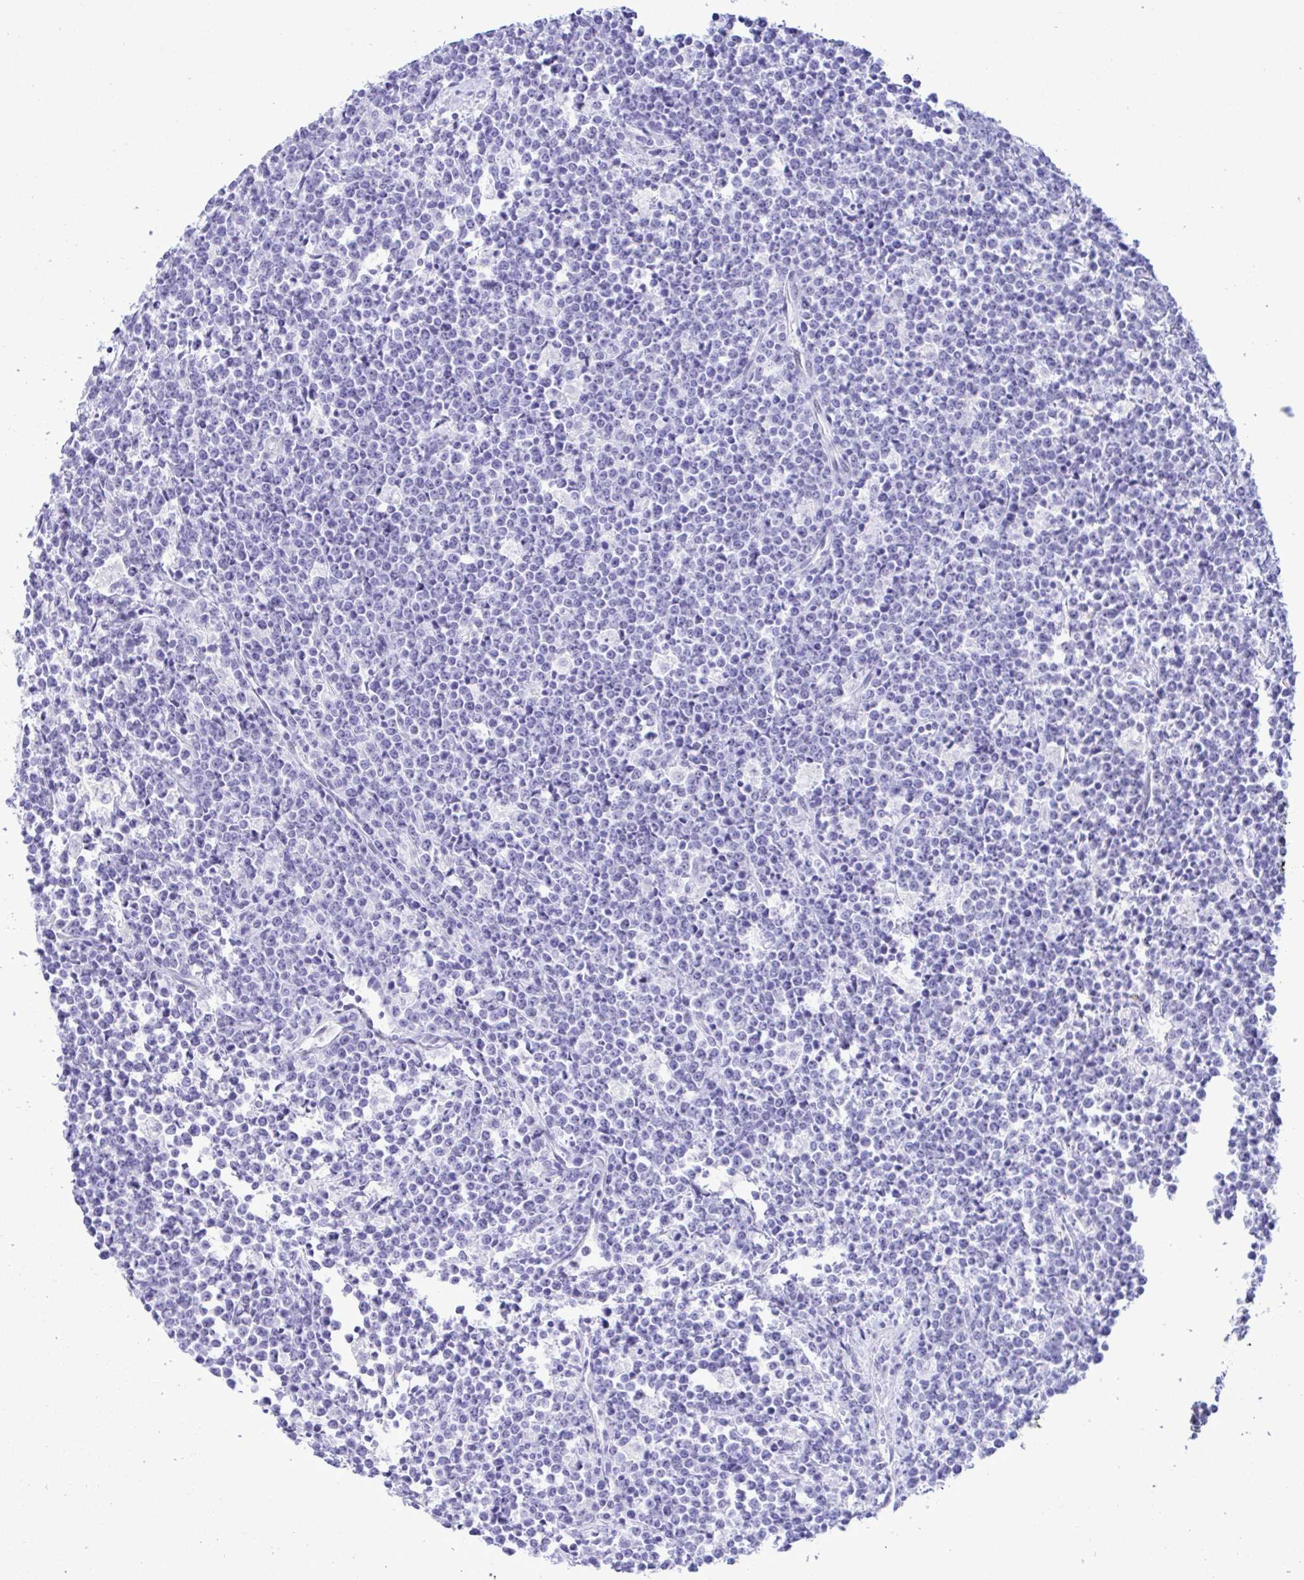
{"staining": {"intensity": "negative", "quantity": "none", "location": "none"}, "tissue": "lymphoma", "cell_type": "Tumor cells", "image_type": "cancer", "snomed": [{"axis": "morphology", "description": "Malignant lymphoma, non-Hodgkin's type, High grade"}, {"axis": "topography", "description": "Small intestine"}], "caption": "High magnification brightfield microscopy of malignant lymphoma, non-Hodgkin's type (high-grade) stained with DAB (brown) and counterstained with hematoxylin (blue): tumor cells show no significant staining.", "gene": "SELENOV", "patient": {"sex": "female", "age": 56}}